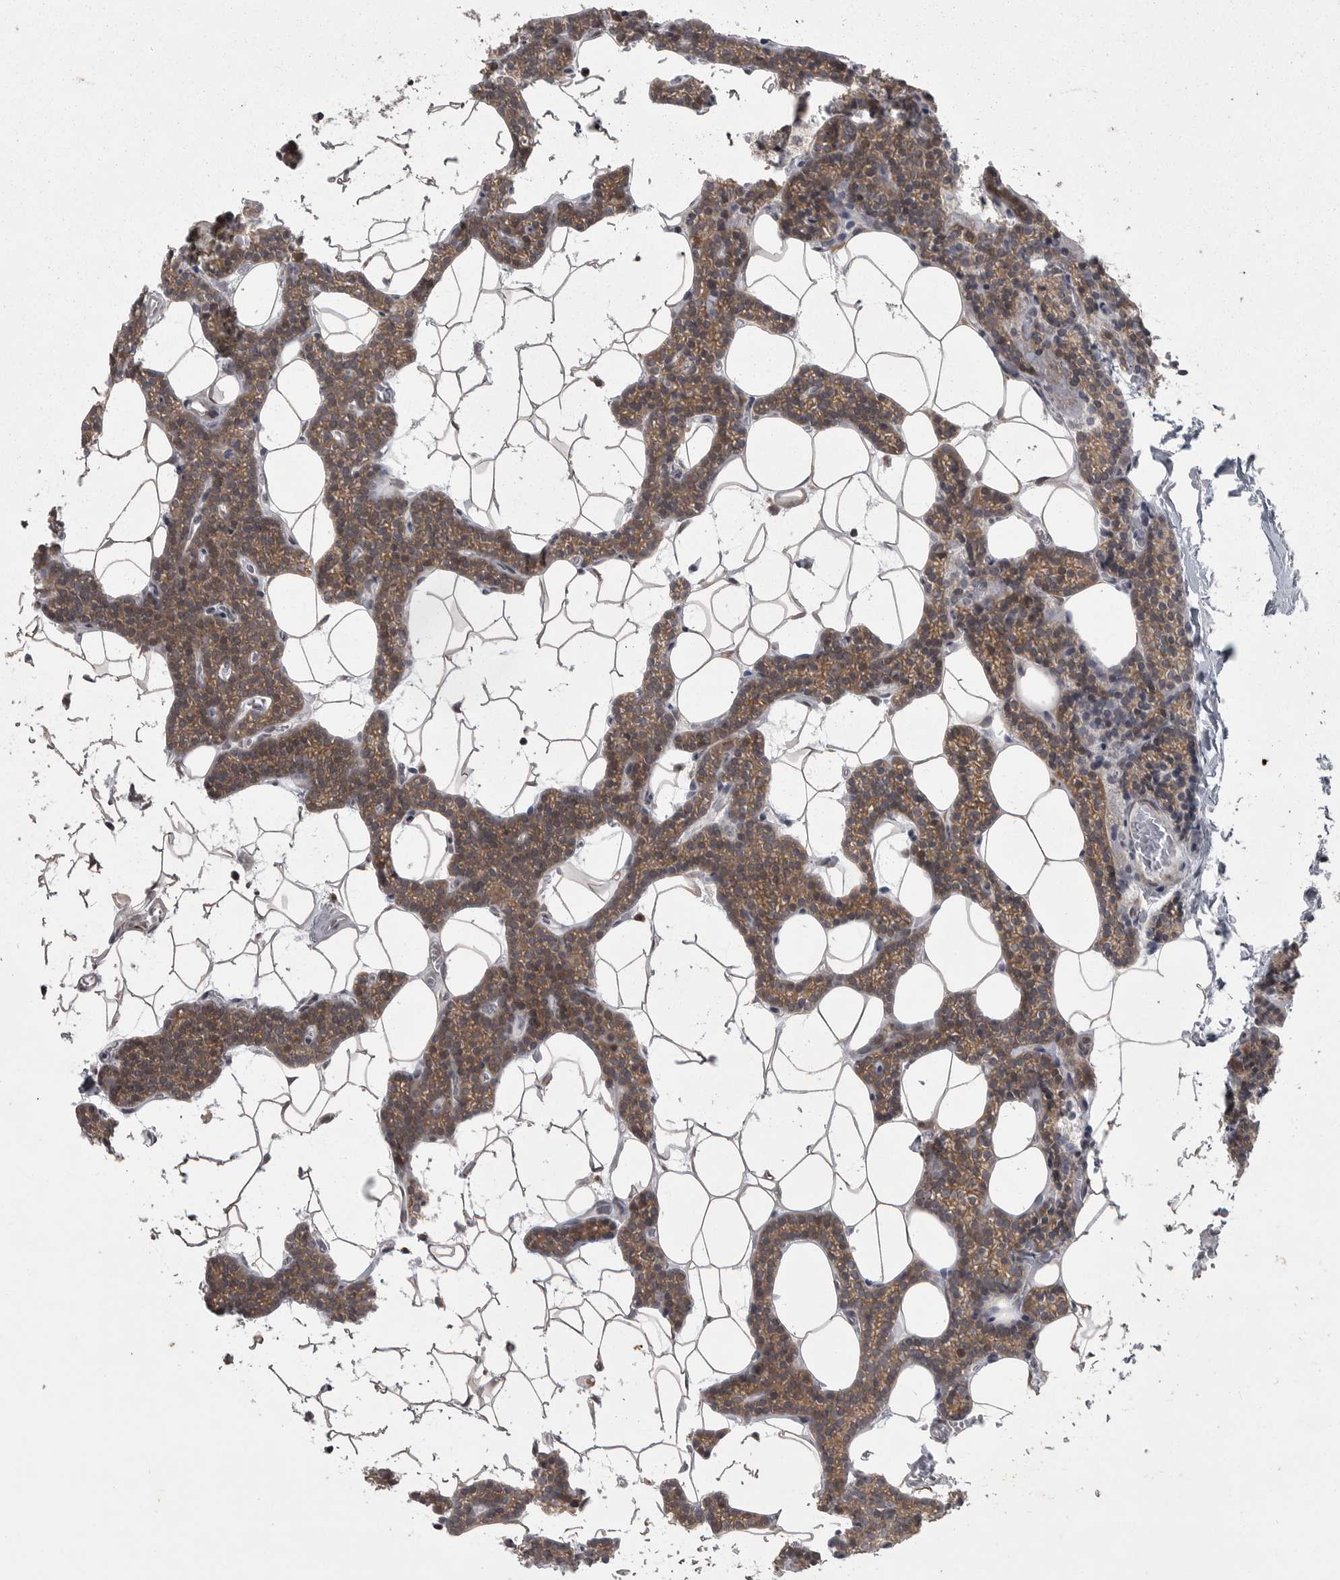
{"staining": {"intensity": "moderate", "quantity": "25%-75%", "location": "cytoplasmic/membranous"}, "tissue": "parathyroid gland", "cell_type": "Glandular cells", "image_type": "normal", "snomed": [{"axis": "morphology", "description": "Normal tissue, NOS"}, {"axis": "topography", "description": "Parathyroid gland"}], "caption": "About 25%-75% of glandular cells in unremarkable human parathyroid gland demonstrate moderate cytoplasmic/membranous protein positivity as visualized by brown immunohistochemical staining.", "gene": "PPP1R9A", "patient": {"sex": "male", "age": 42}}